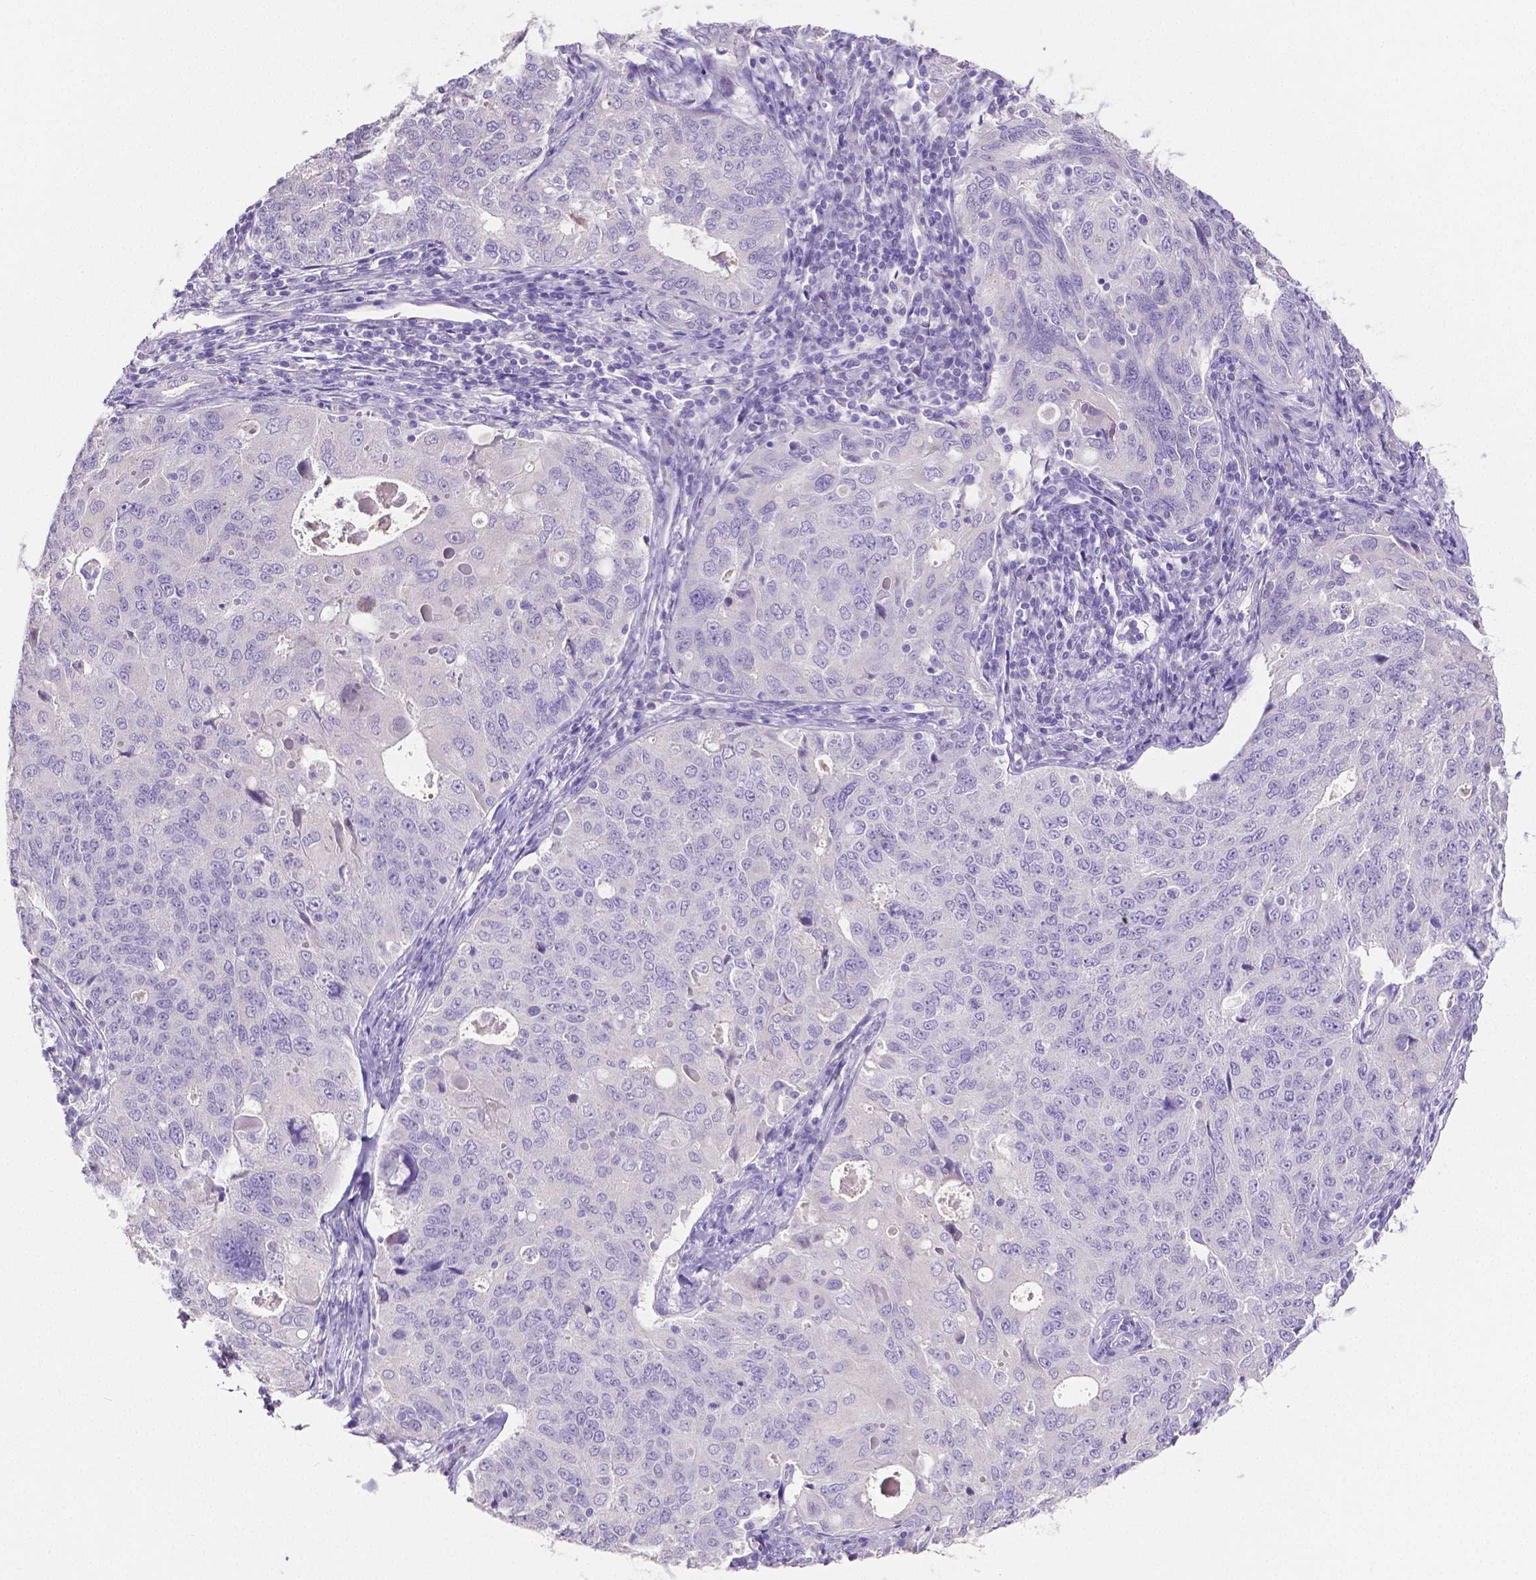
{"staining": {"intensity": "negative", "quantity": "none", "location": "none"}, "tissue": "endometrial cancer", "cell_type": "Tumor cells", "image_type": "cancer", "snomed": [{"axis": "morphology", "description": "Adenocarcinoma, NOS"}, {"axis": "topography", "description": "Endometrium"}], "caption": "The image demonstrates no significant staining in tumor cells of endometrial cancer (adenocarcinoma).", "gene": "SLC22A2", "patient": {"sex": "female", "age": 43}}